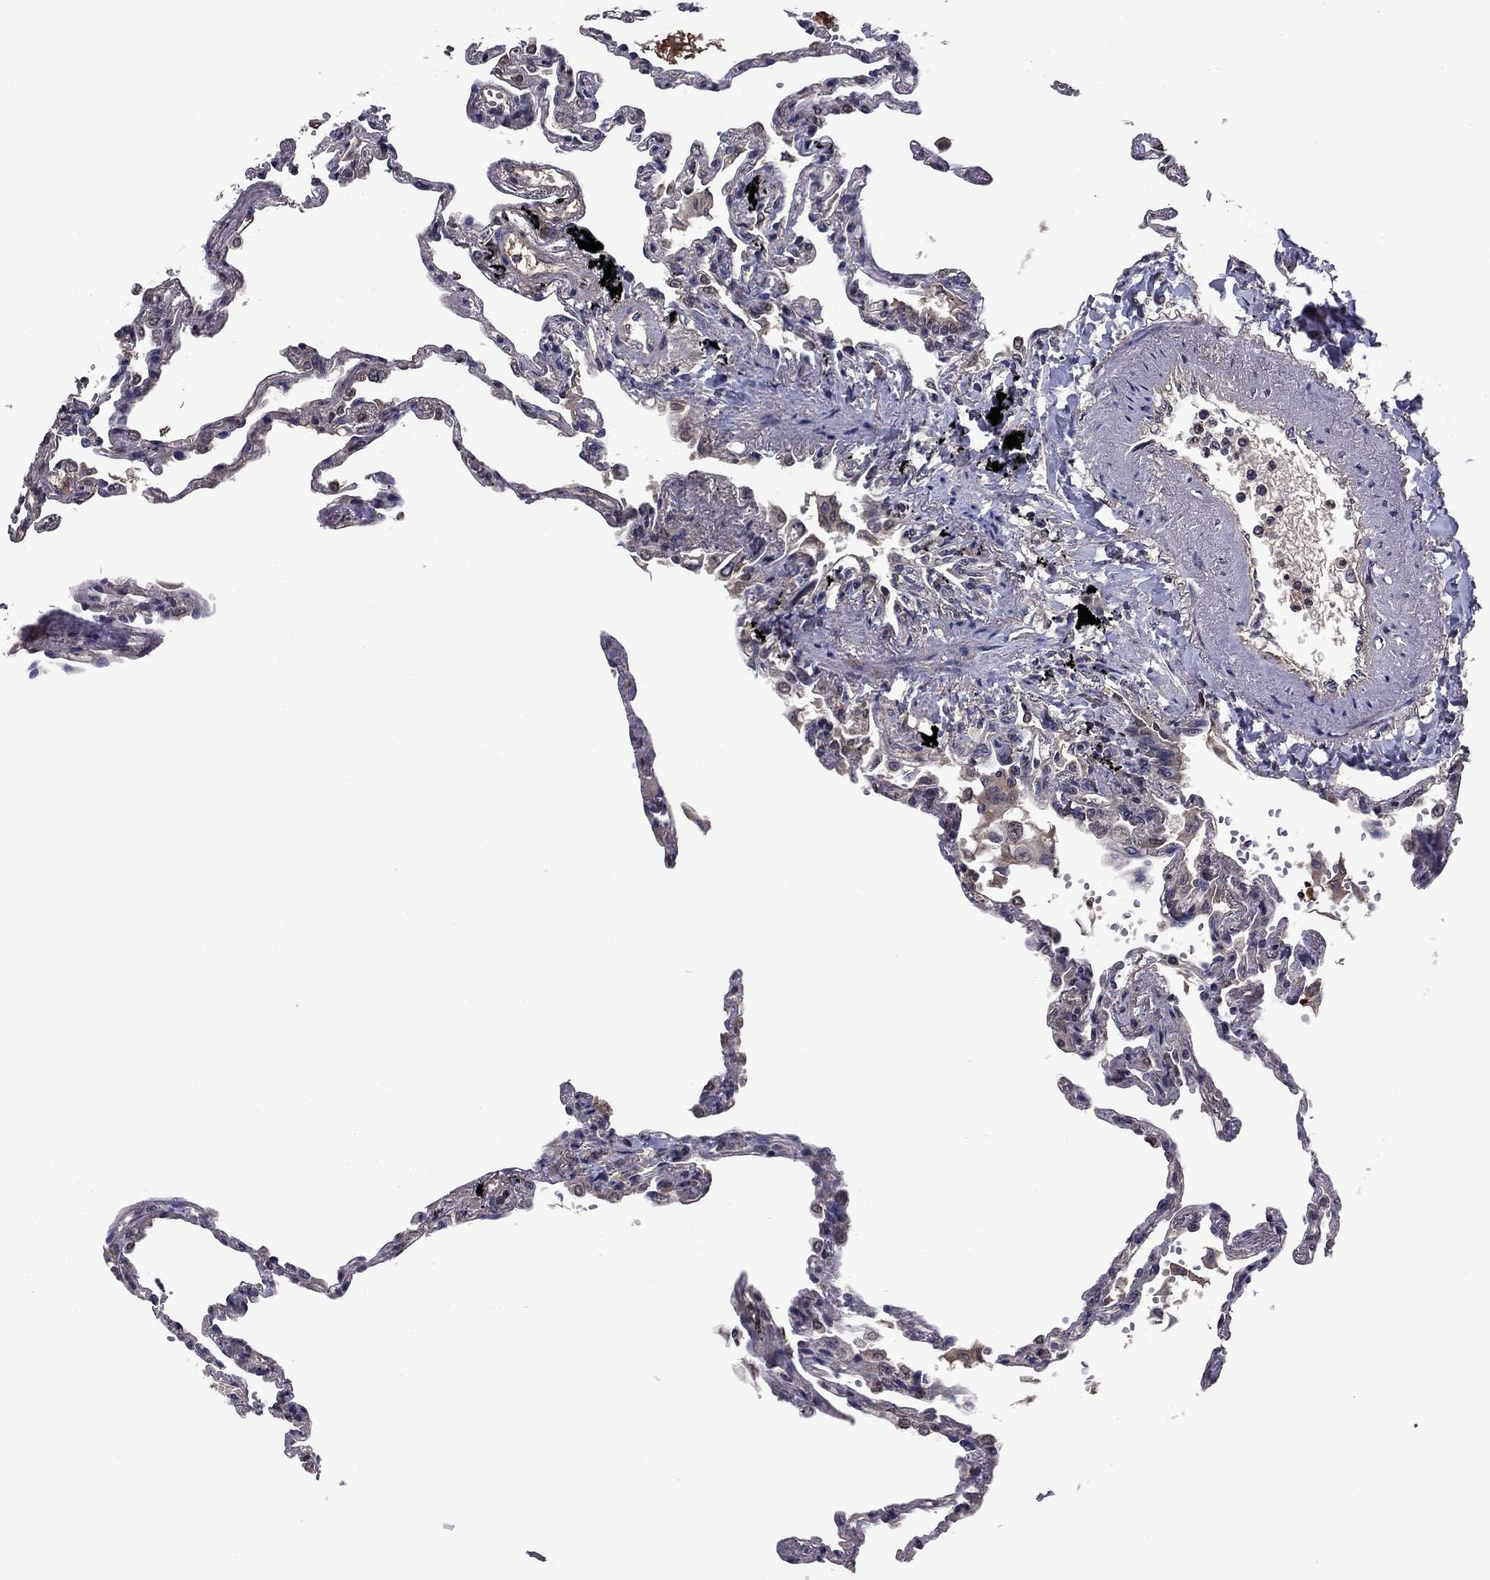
{"staining": {"intensity": "negative", "quantity": "none", "location": "none"}, "tissue": "lung", "cell_type": "Alveolar cells", "image_type": "normal", "snomed": [{"axis": "morphology", "description": "Normal tissue, NOS"}, {"axis": "topography", "description": "Lung"}], "caption": "Photomicrograph shows no protein positivity in alveolar cells of benign lung. Nuclei are stained in blue.", "gene": "PROS1", "patient": {"sex": "male", "age": 78}}